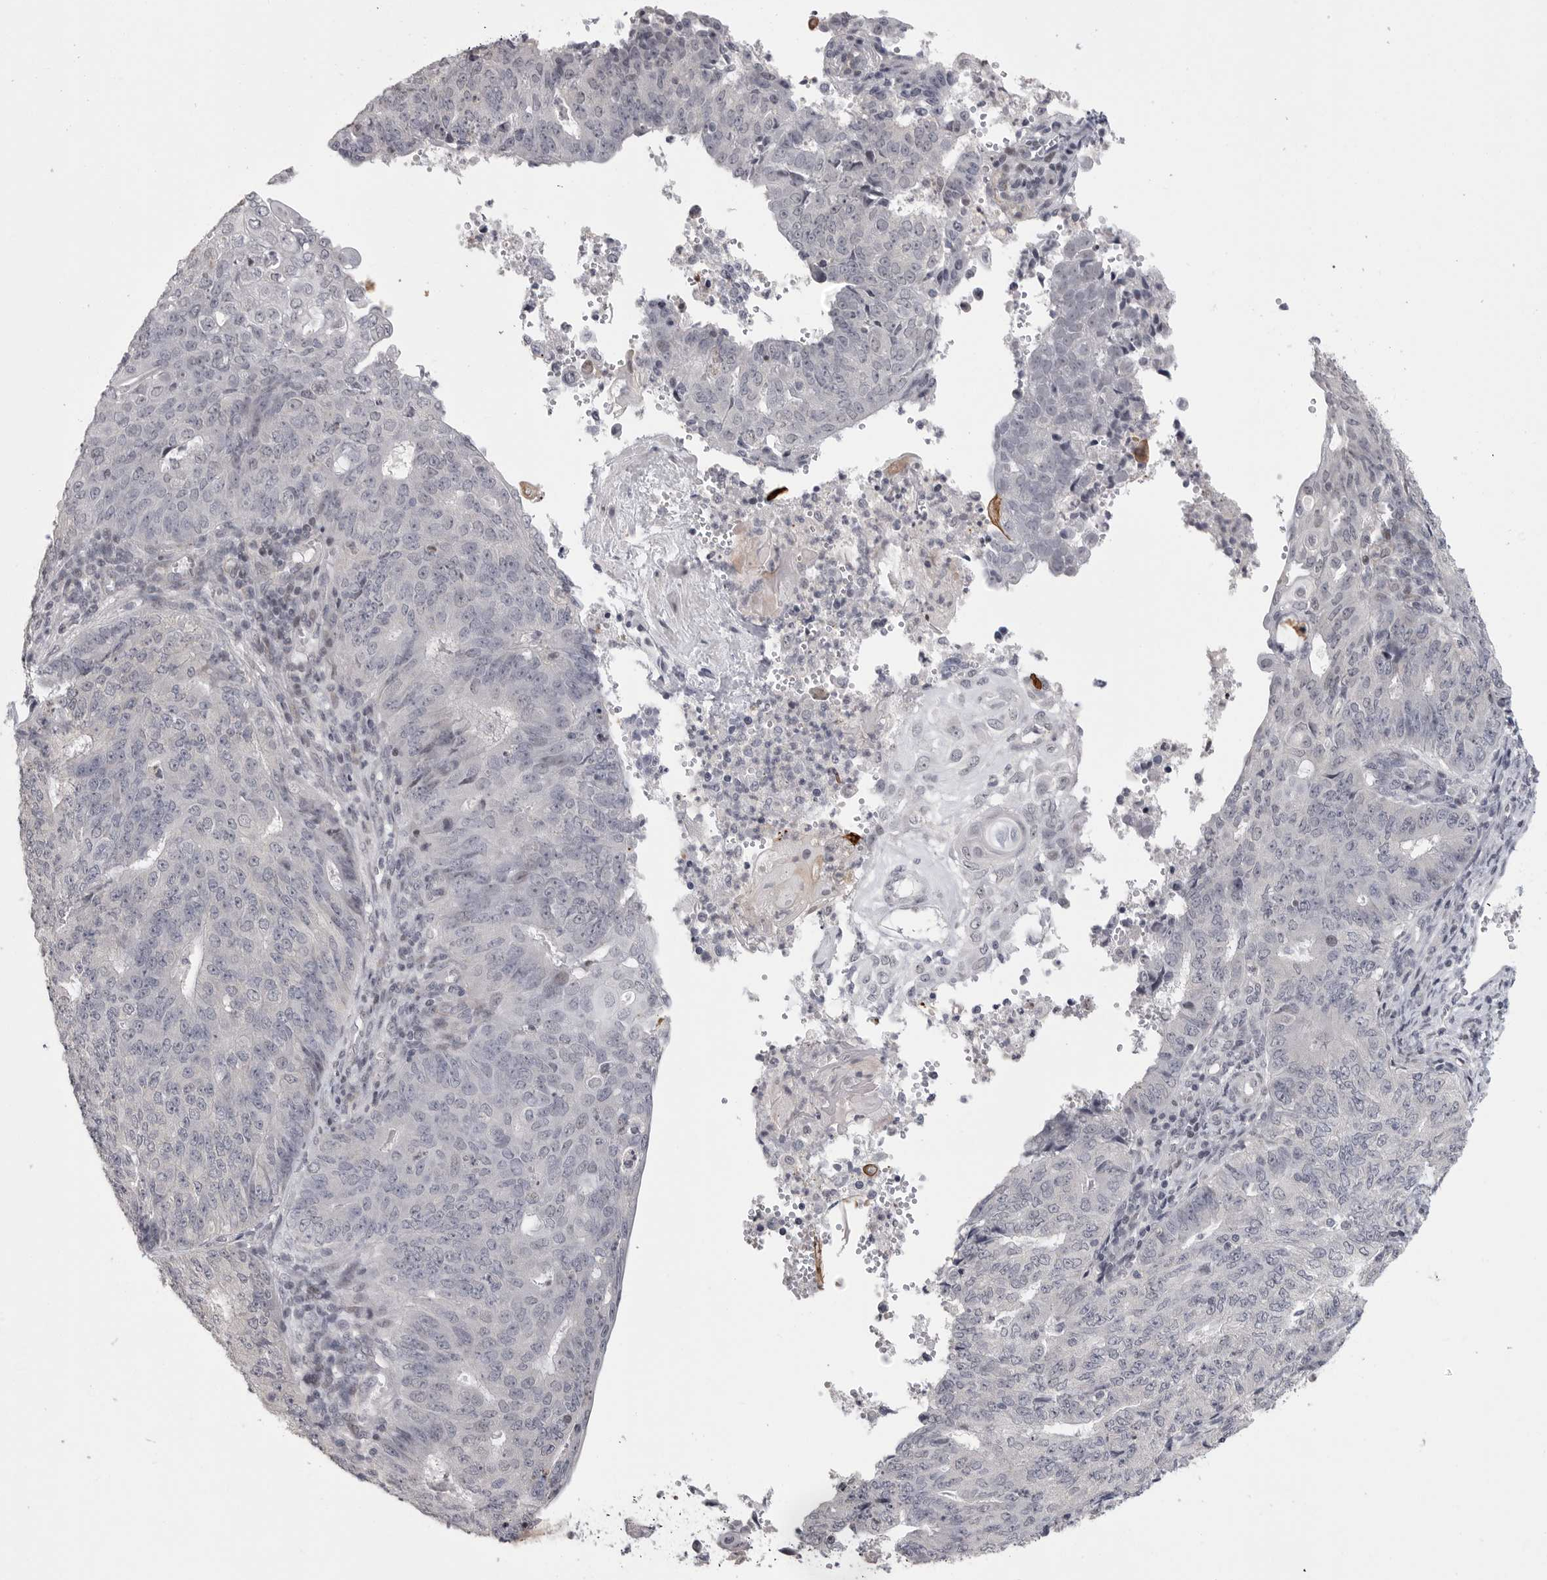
{"staining": {"intensity": "negative", "quantity": "none", "location": "none"}, "tissue": "endometrial cancer", "cell_type": "Tumor cells", "image_type": "cancer", "snomed": [{"axis": "morphology", "description": "Adenocarcinoma, NOS"}, {"axis": "topography", "description": "Endometrium"}], "caption": "A photomicrograph of human endometrial cancer is negative for staining in tumor cells.", "gene": "FBXO43", "patient": {"sex": "female", "age": 32}}